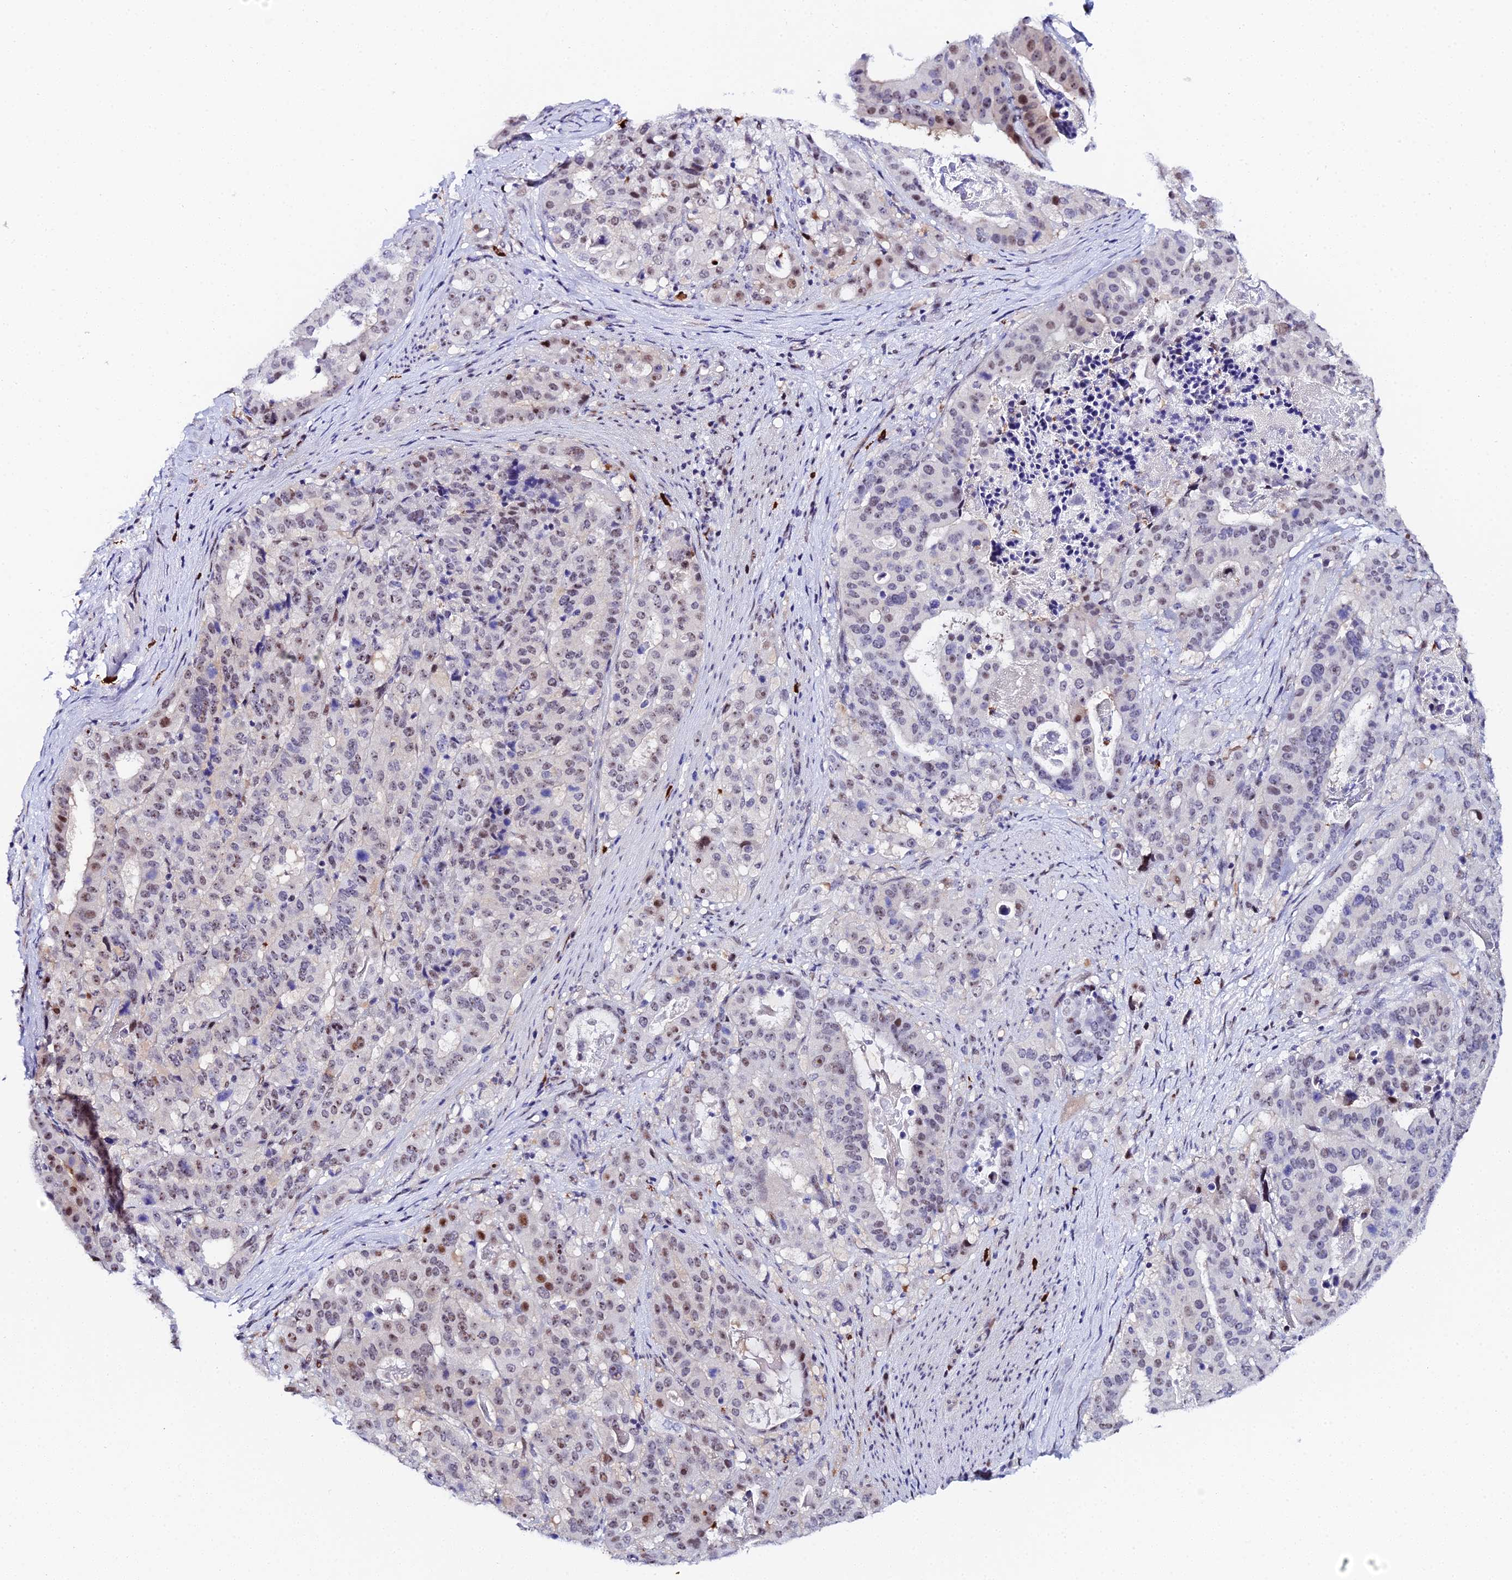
{"staining": {"intensity": "moderate", "quantity": "25%-75%", "location": "nuclear"}, "tissue": "stomach cancer", "cell_type": "Tumor cells", "image_type": "cancer", "snomed": [{"axis": "morphology", "description": "Adenocarcinoma, NOS"}, {"axis": "topography", "description": "Stomach"}], "caption": "Human stomach adenocarcinoma stained with a brown dye displays moderate nuclear positive staining in about 25%-75% of tumor cells.", "gene": "TIFA", "patient": {"sex": "male", "age": 48}}